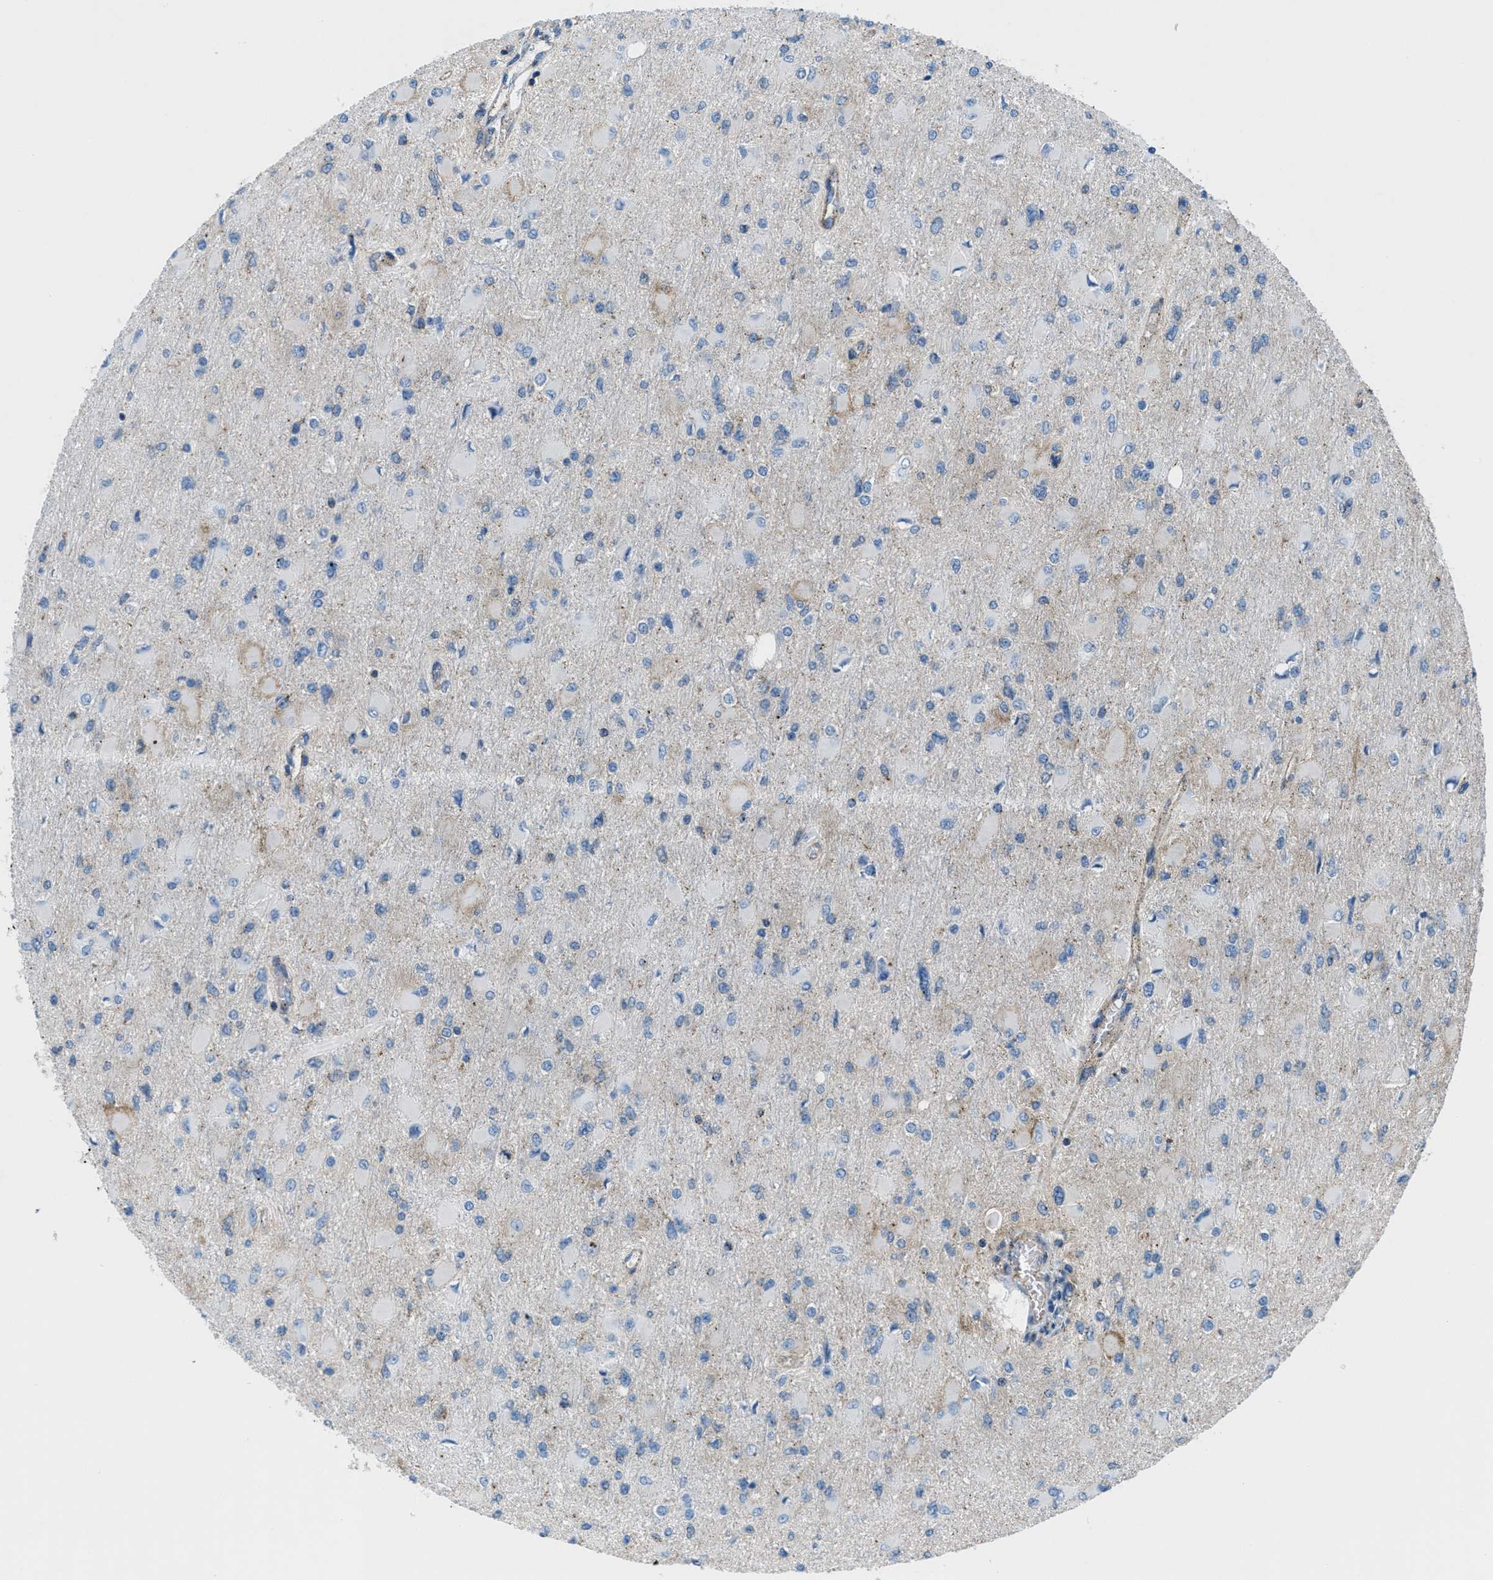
{"staining": {"intensity": "negative", "quantity": "none", "location": "none"}, "tissue": "glioma", "cell_type": "Tumor cells", "image_type": "cancer", "snomed": [{"axis": "morphology", "description": "Glioma, malignant, High grade"}, {"axis": "topography", "description": "Cerebral cortex"}], "caption": "High power microscopy image of an immunohistochemistry histopathology image of glioma, revealing no significant staining in tumor cells.", "gene": "MFSD13A", "patient": {"sex": "female", "age": 36}}